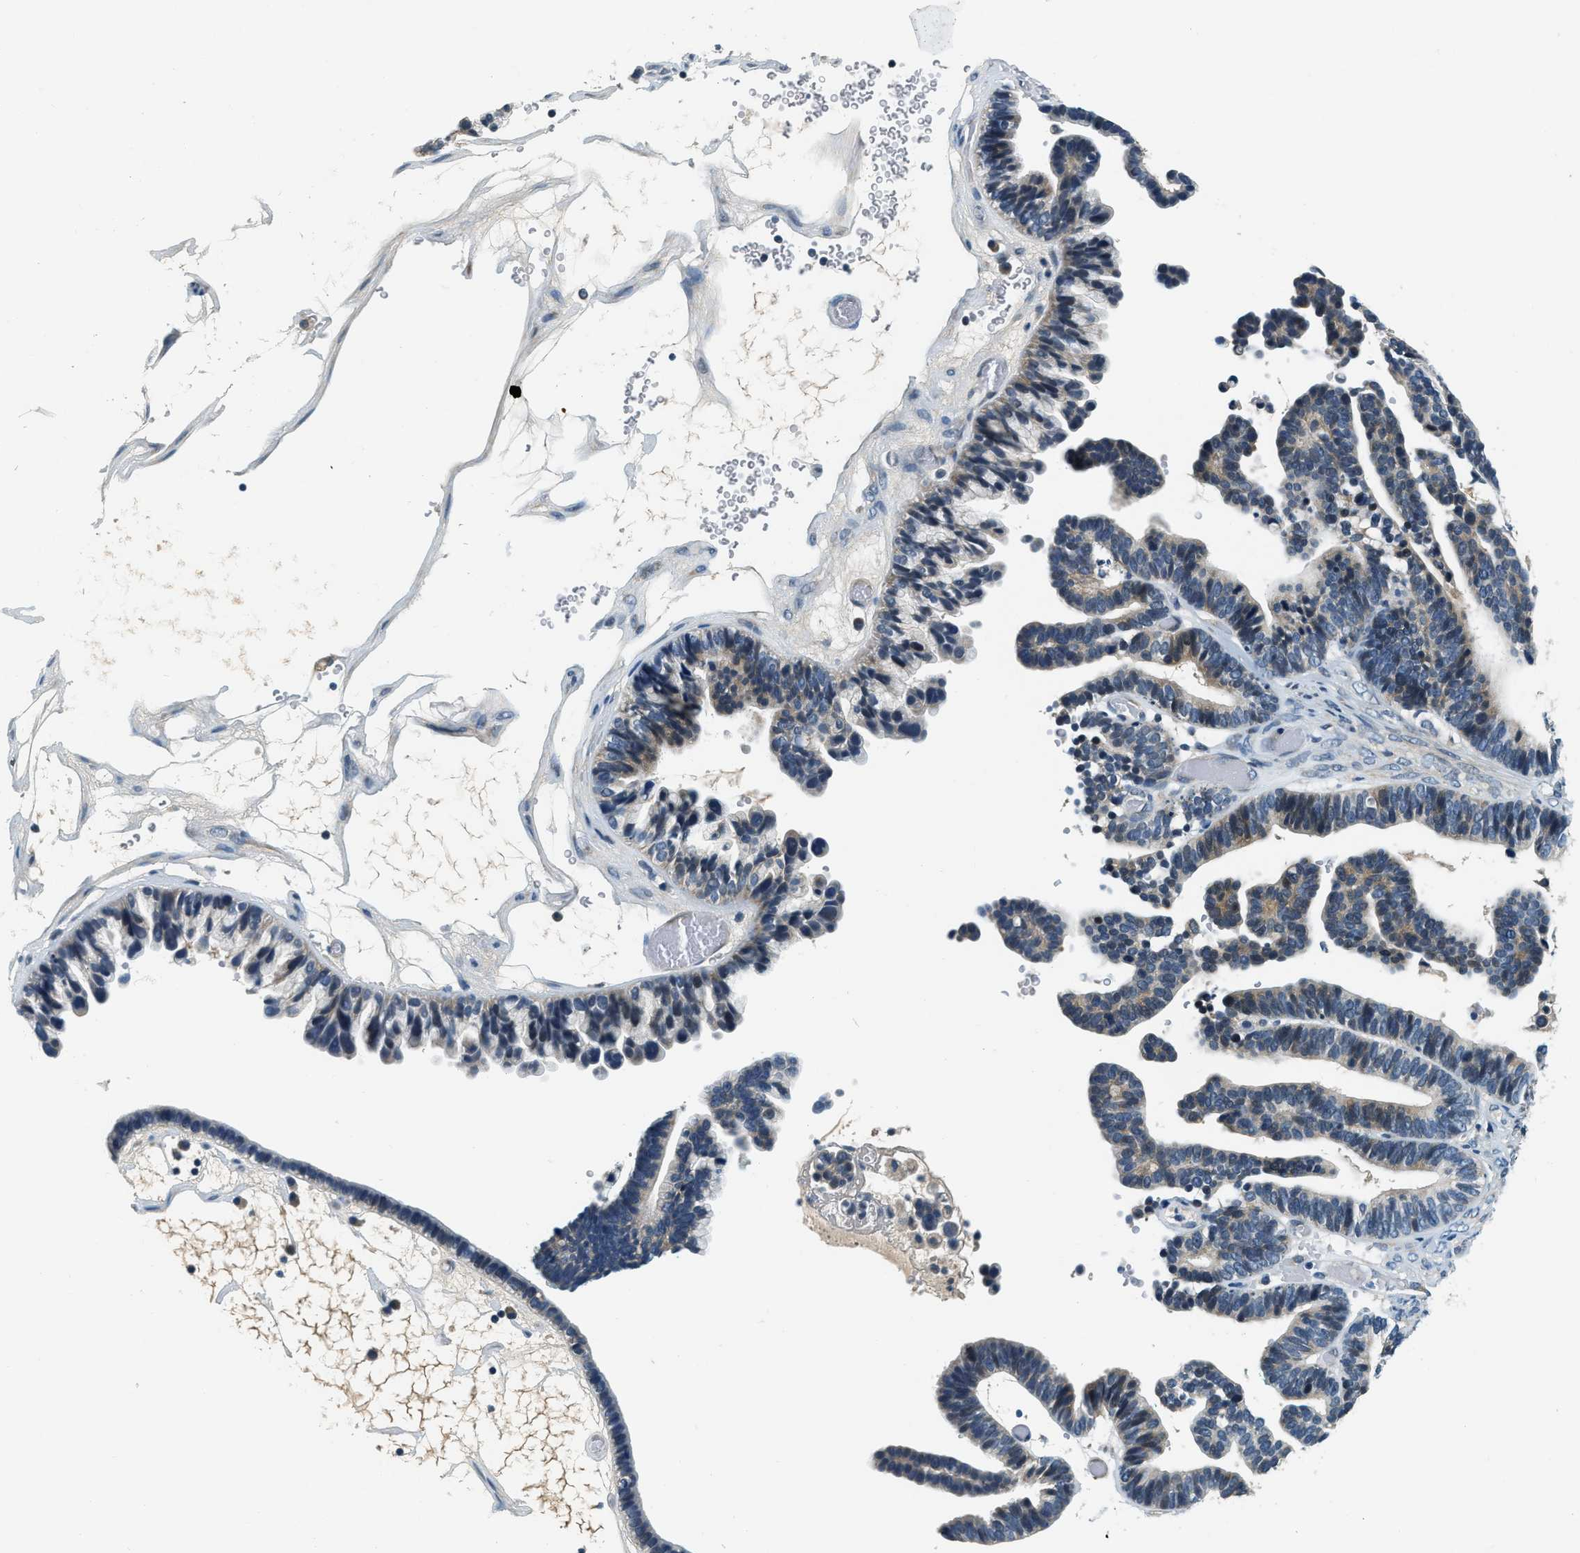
{"staining": {"intensity": "negative", "quantity": "none", "location": "none"}, "tissue": "ovarian cancer", "cell_type": "Tumor cells", "image_type": "cancer", "snomed": [{"axis": "morphology", "description": "Cystadenocarcinoma, serous, NOS"}, {"axis": "topography", "description": "Ovary"}], "caption": "This is an immunohistochemistry histopathology image of human ovarian cancer (serous cystadenocarcinoma). There is no expression in tumor cells.", "gene": "YAE1", "patient": {"sex": "female", "age": 56}}